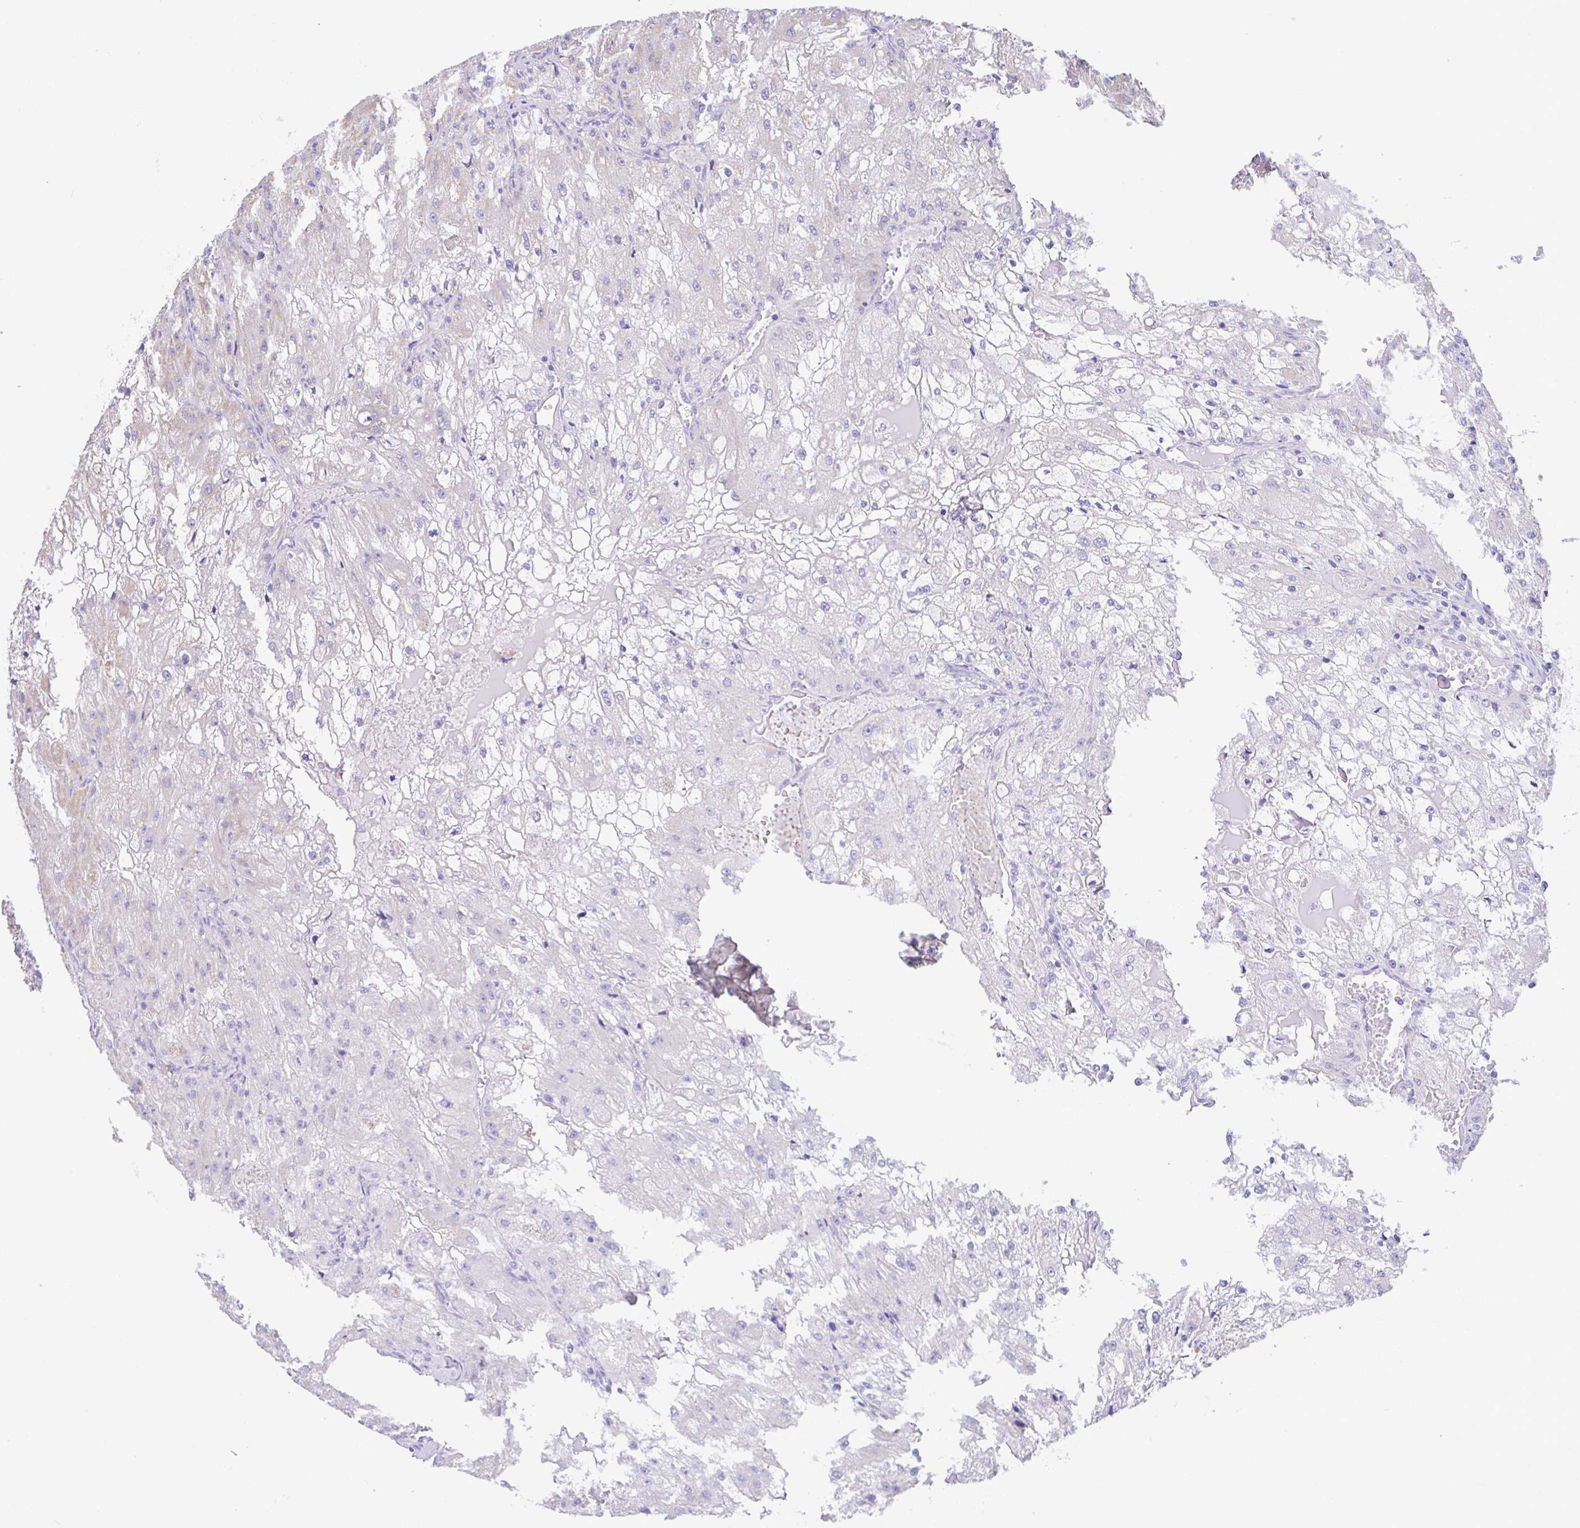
{"staining": {"intensity": "negative", "quantity": "none", "location": "none"}, "tissue": "renal cancer", "cell_type": "Tumor cells", "image_type": "cancer", "snomed": [{"axis": "morphology", "description": "Adenocarcinoma, NOS"}, {"axis": "topography", "description": "Kidney"}], "caption": "Immunohistochemical staining of adenocarcinoma (renal) displays no significant staining in tumor cells.", "gene": "CCSAP", "patient": {"sex": "female", "age": 74}}